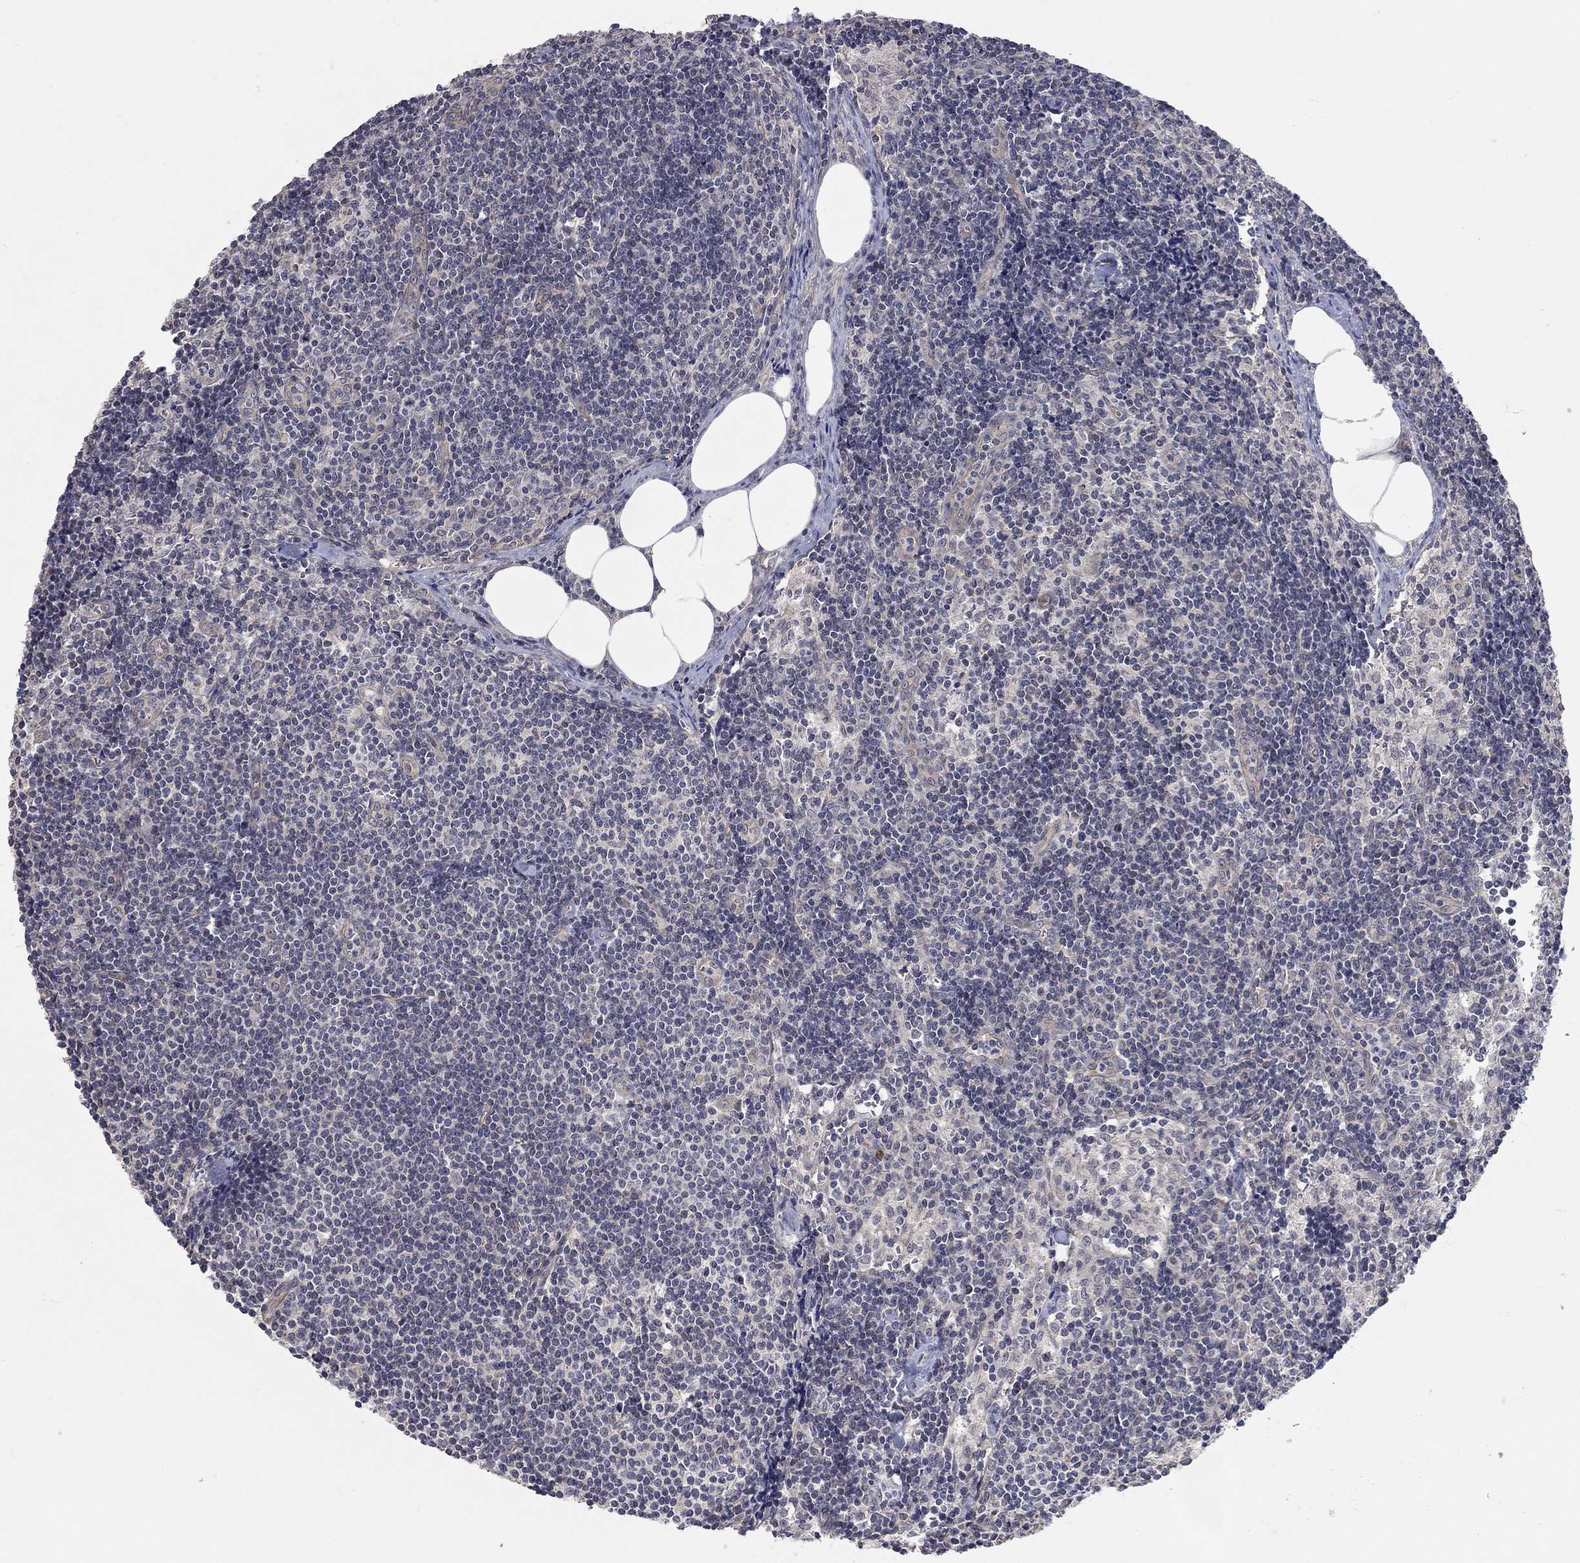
{"staining": {"intensity": "negative", "quantity": "none", "location": "none"}, "tissue": "lymph node", "cell_type": "Germinal center cells", "image_type": "normal", "snomed": [{"axis": "morphology", "description": "Normal tissue, NOS"}, {"axis": "topography", "description": "Lymph node"}], "caption": "The immunohistochemistry (IHC) photomicrograph has no significant staining in germinal center cells of lymph node. Nuclei are stained in blue.", "gene": "WASF3", "patient": {"sex": "female", "age": 51}}